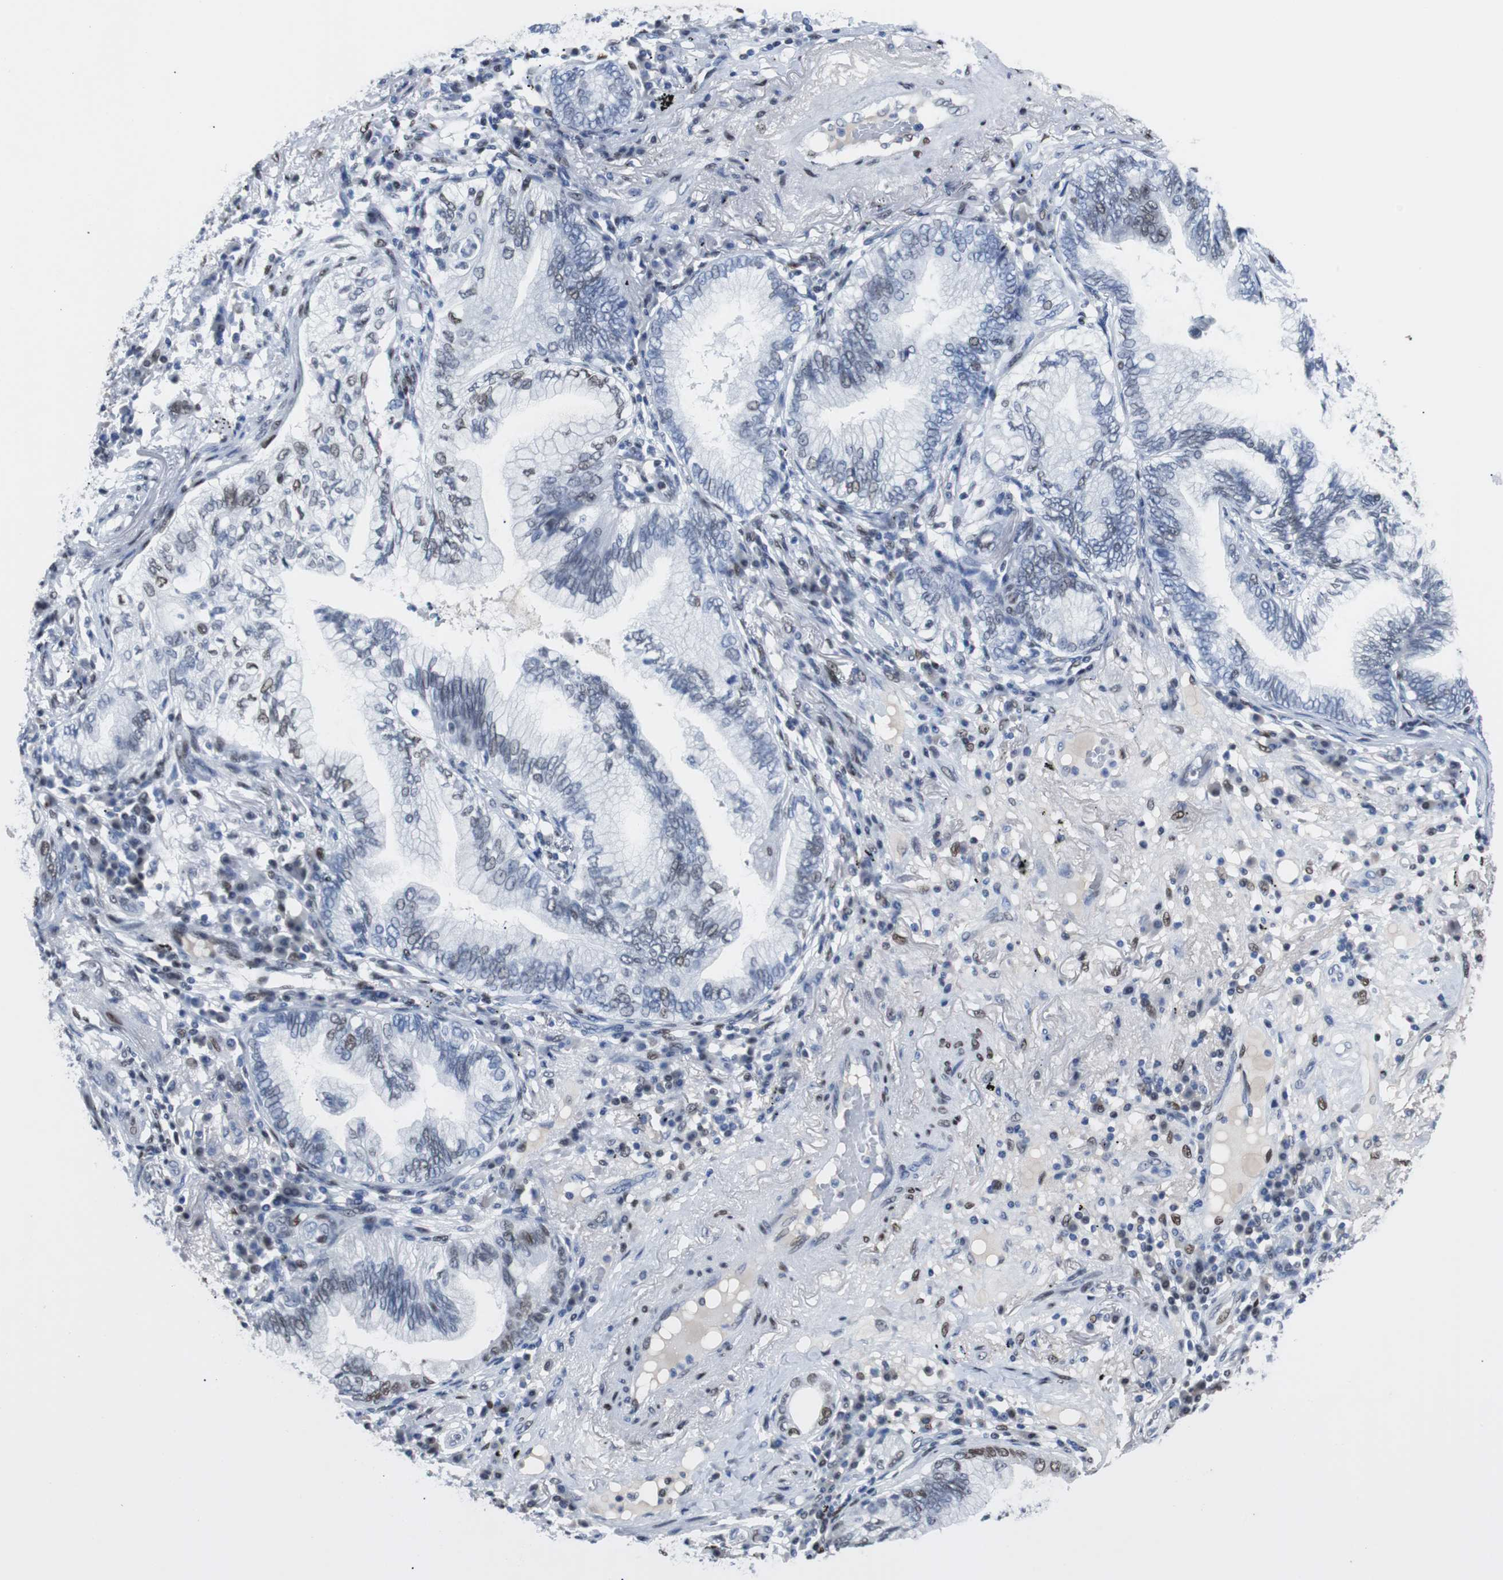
{"staining": {"intensity": "weak", "quantity": "25%-75%", "location": "nuclear"}, "tissue": "lung cancer", "cell_type": "Tumor cells", "image_type": "cancer", "snomed": [{"axis": "morphology", "description": "Adenocarcinoma, NOS"}, {"axis": "topography", "description": "Lung"}], "caption": "Human lung adenocarcinoma stained with a protein marker demonstrates weak staining in tumor cells.", "gene": "JUN", "patient": {"sex": "female", "age": 70}}